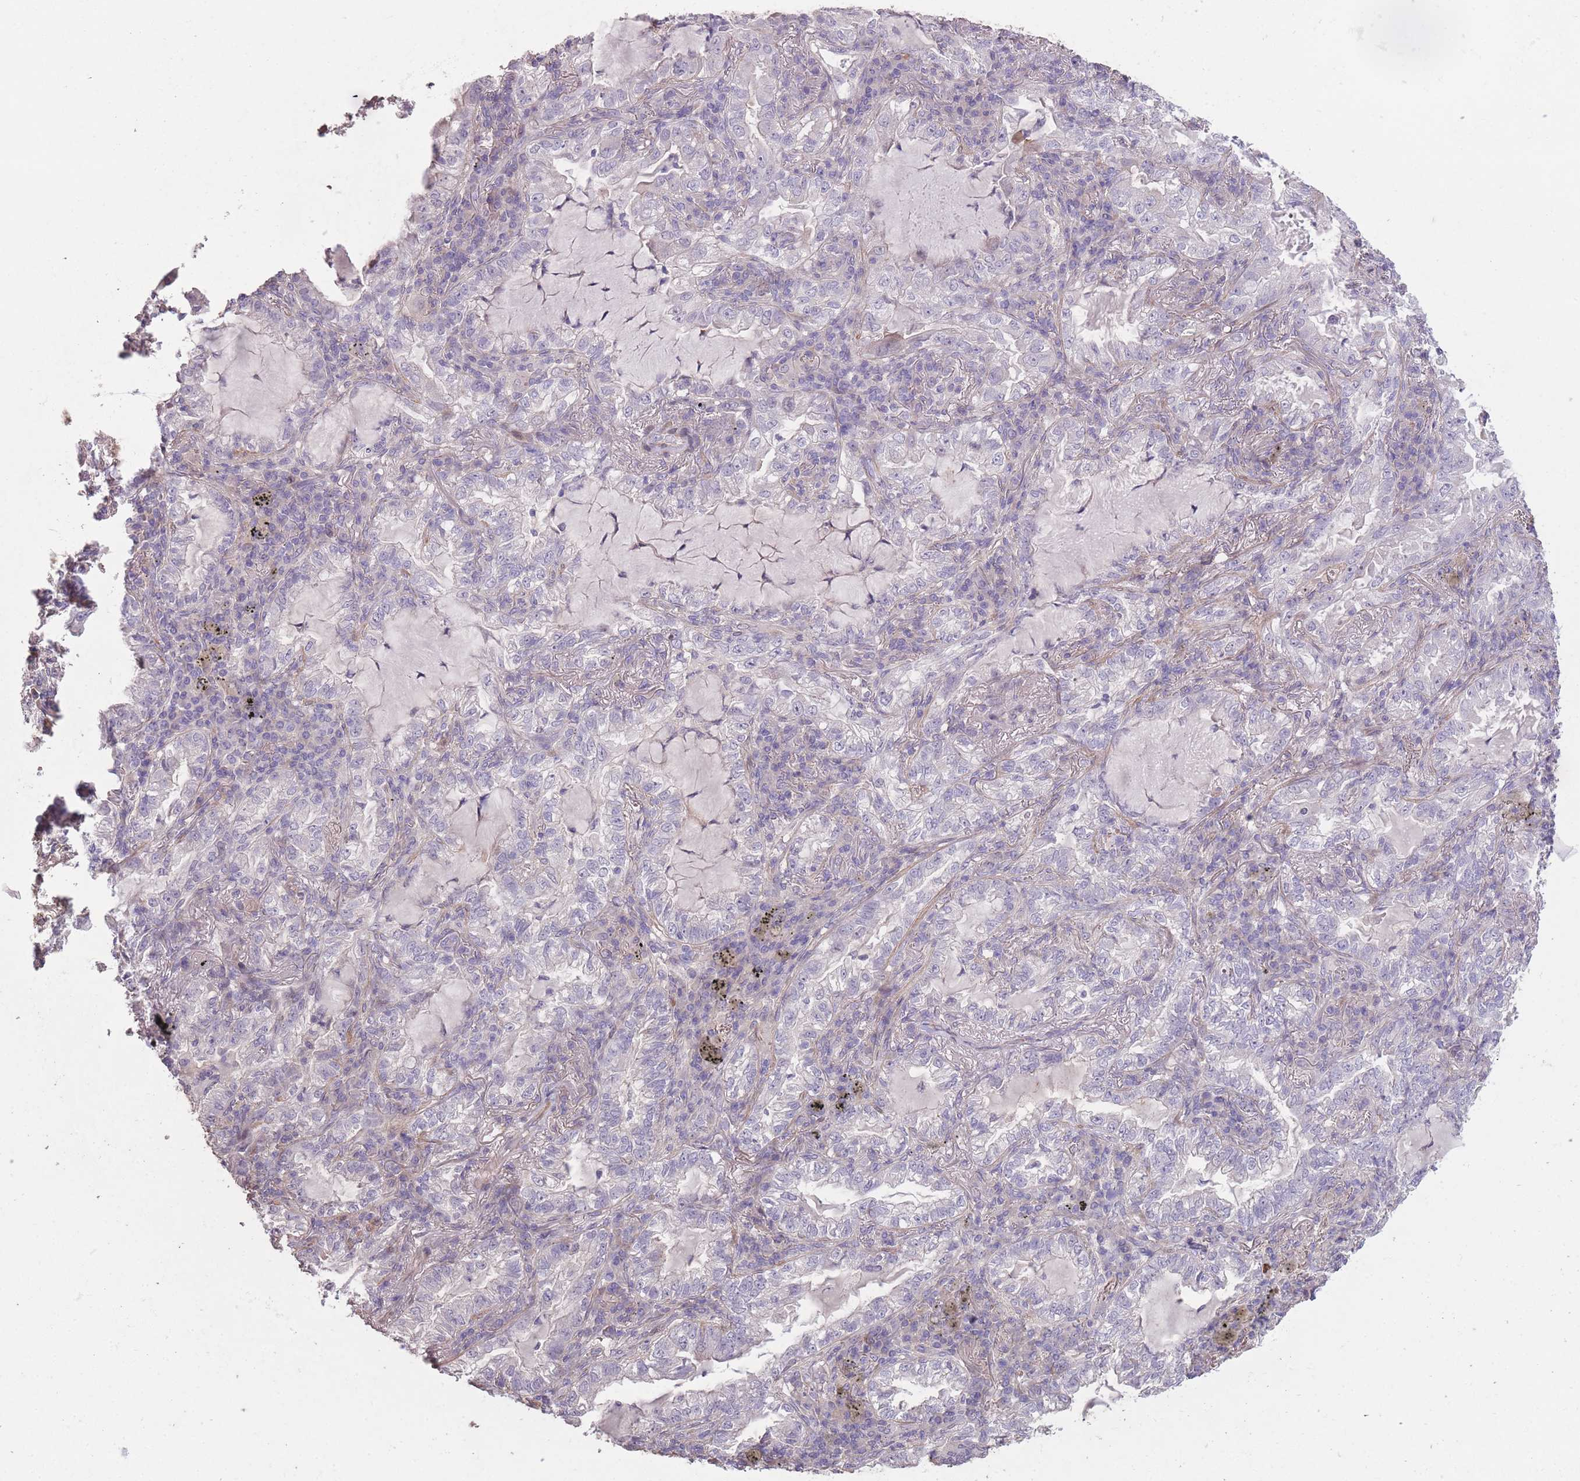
{"staining": {"intensity": "negative", "quantity": "none", "location": "none"}, "tissue": "lung cancer", "cell_type": "Tumor cells", "image_type": "cancer", "snomed": [{"axis": "morphology", "description": "Adenocarcinoma, NOS"}, {"axis": "topography", "description": "Lung"}], "caption": "The photomicrograph shows no staining of tumor cells in lung cancer (adenocarcinoma).", "gene": "RSPH10B", "patient": {"sex": "female", "age": 73}}